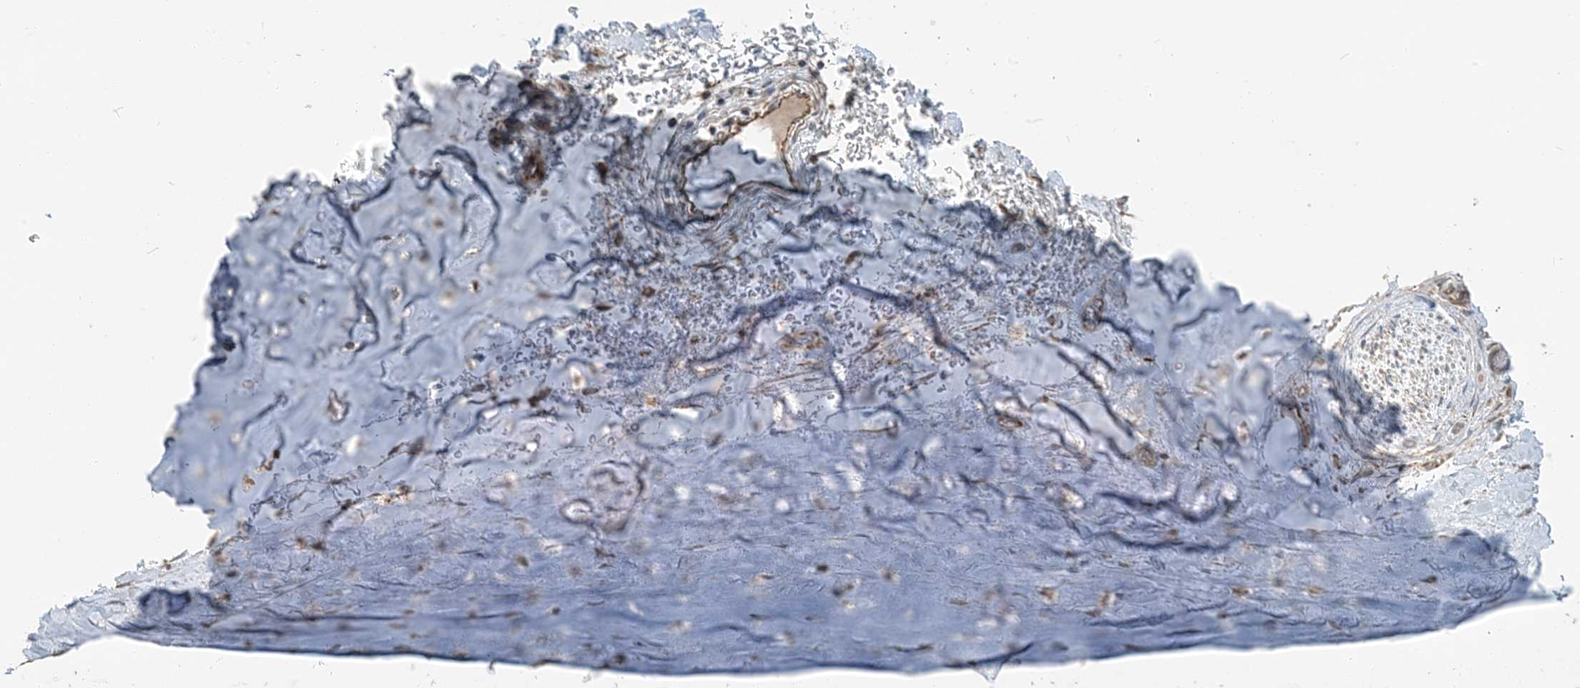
{"staining": {"intensity": "weak", "quantity": ">75%", "location": "cytoplasmic/membranous"}, "tissue": "adipose tissue", "cell_type": "Adipocytes", "image_type": "normal", "snomed": [{"axis": "morphology", "description": "Normal tissue, NOS"}, {"axis": "topography", "description": "Cartilage tissue"}], "caption": "Adipose tissue stained for a protein (brown) demonstrates weak cytoplasmic/membranous positive staining in about >75% of adipocytes.", "gene": "PILRB", "patient": {"sex": "female", "age": 63}}